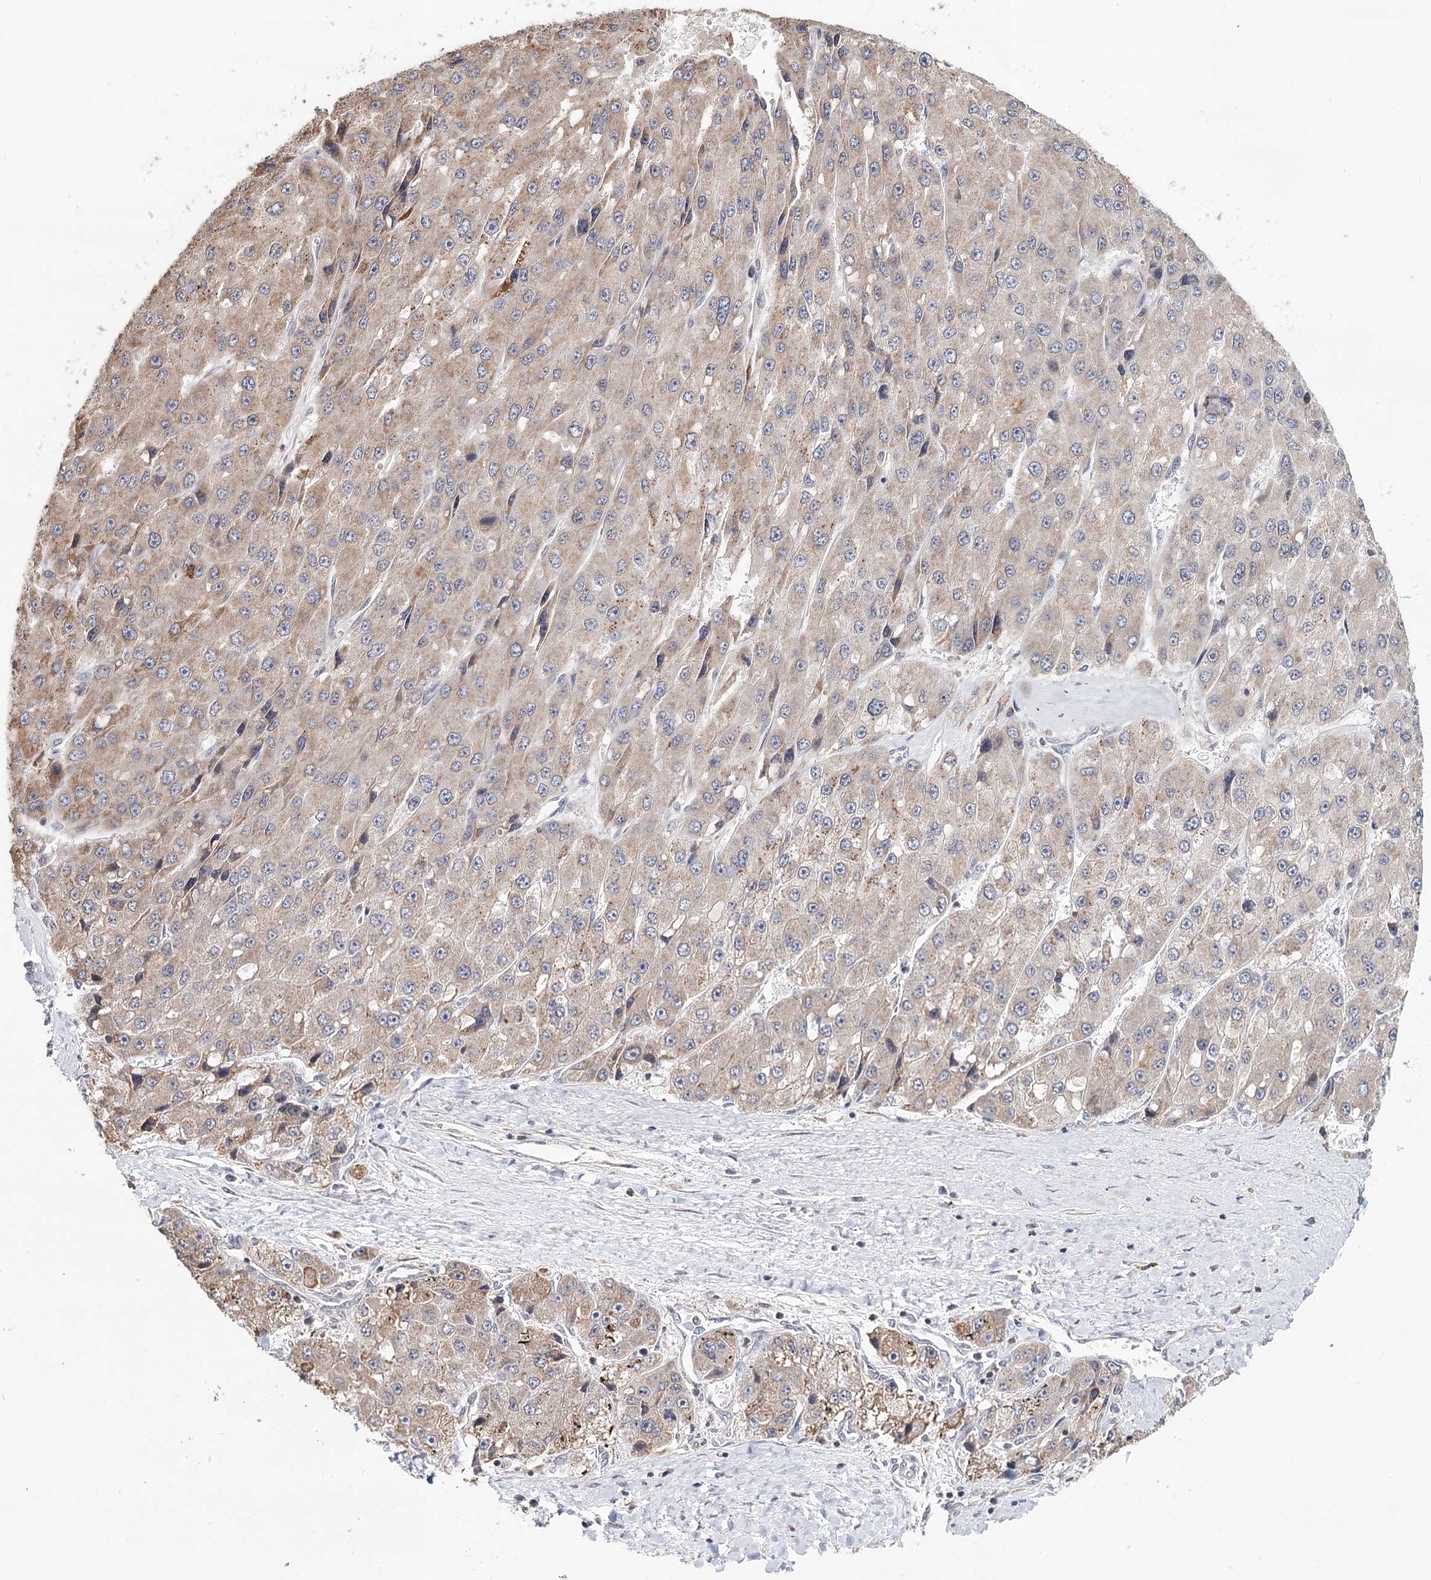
{"staining": {"intensity": "weak", "quantity": ">75%", "location": "cytoplasmic/membranous"}, "tissue": "liver cancer", "cell_type": "Tumor cells", "image_type": "cancer", "snomed": [{"axis": "morphology", "description": "Carcinoma, Hepatocellular, NOS"}, {"axis": "topography", "description": "Liver"}], "caption": "There is low levels of weak cytoplasmic/membranous expression in tumor cells of liver cancer, as demonstrated by immunohistochemical staining (brown color).", "gene": "ICOS", "patient": {"sex": "female", "age": 73}}